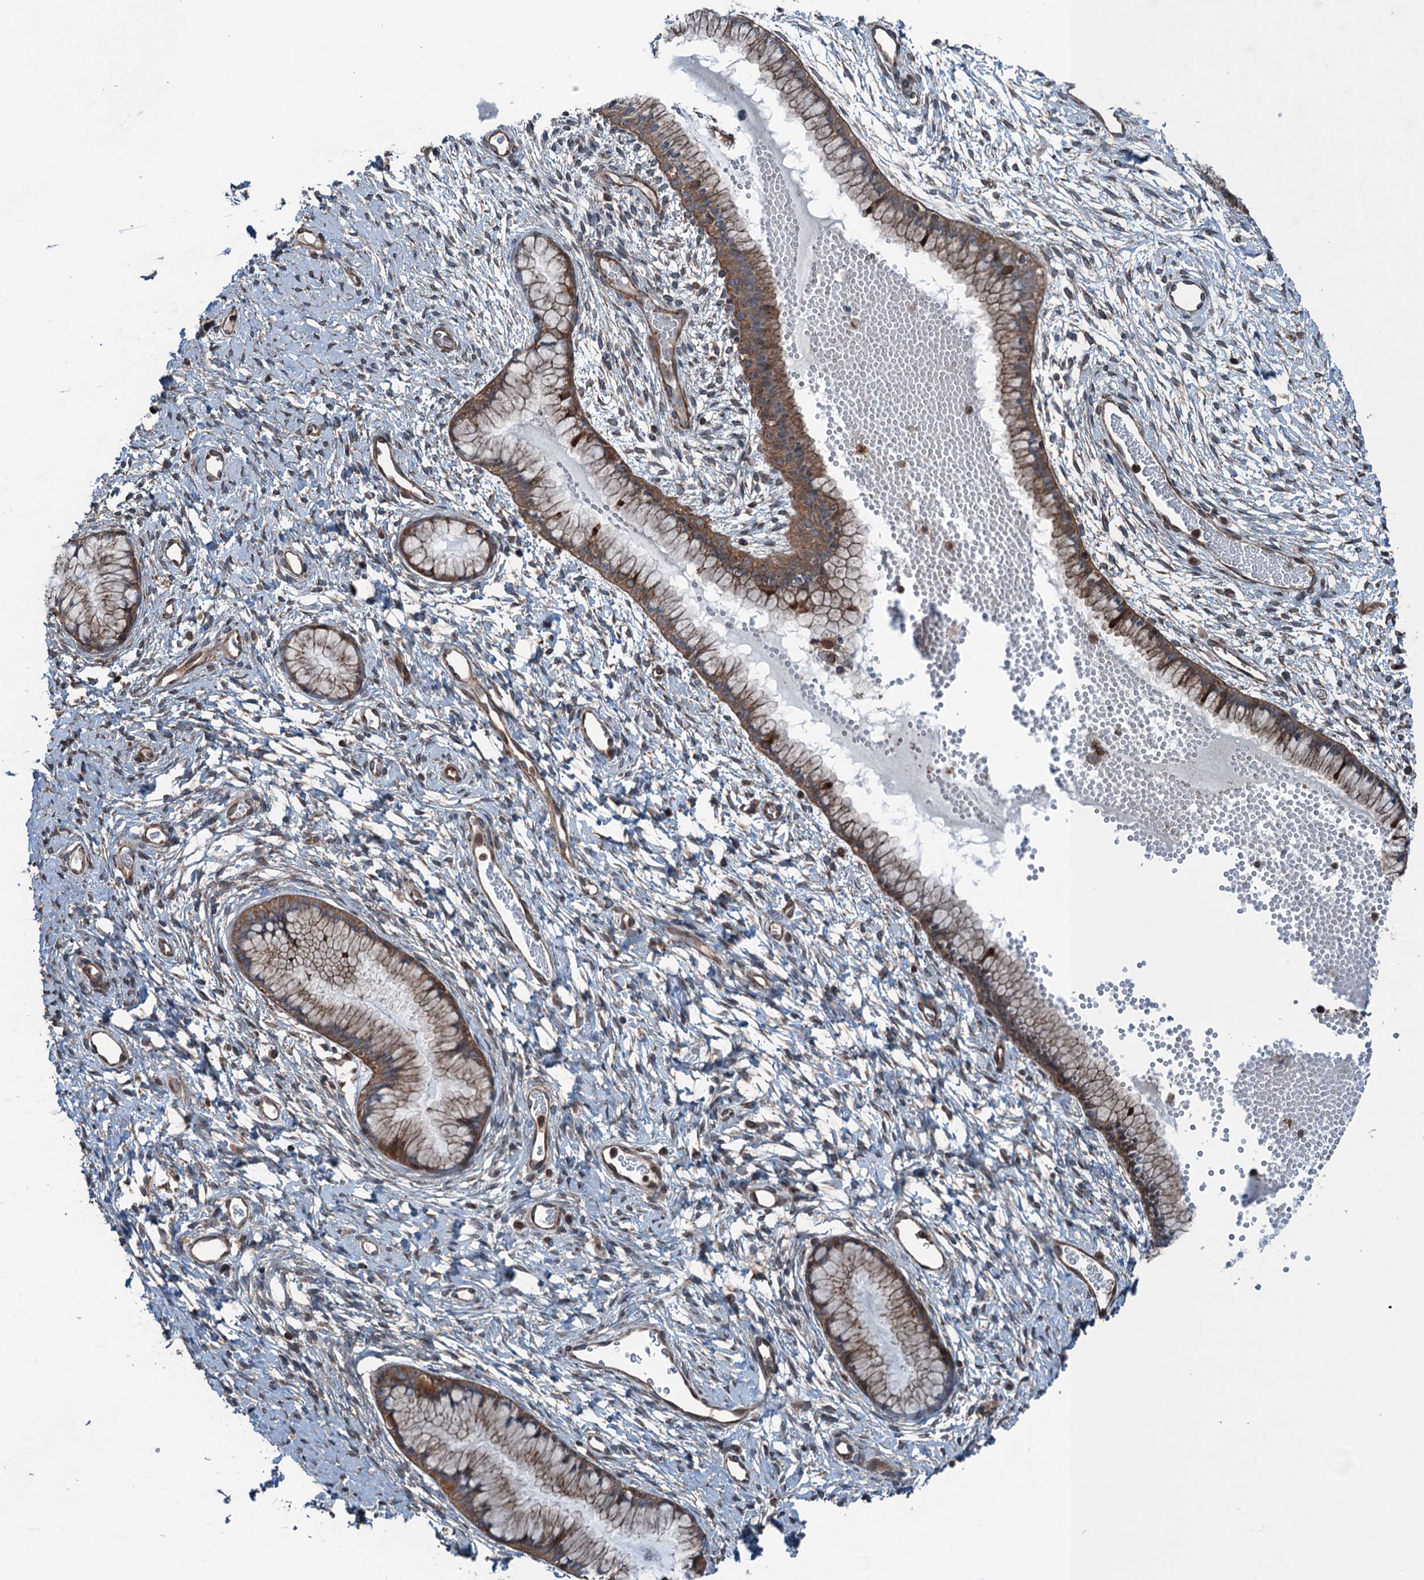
{"staining": {"intensity": "moderate", "quantity": "25%-75%", "location": "cytoplasmic/membranous"}, "tissue": "cervix", "cell_type": "Glandular cells", "image_type": "normal", "snomed": [{"axis": "morphology", "description": "Normal tissue, NOS"}, {"axis": "topography", "description": "Cervix"}], "caption": "A high-resolution photomicrograph shows IHC staining of unremarkable cervix, which exhibits moderate cytoplasmic/membranous staining in approximately 25%-75% of glandular cells.", "gene": "TRAPPC8", "patient": {"sex": "female", "age": 42}}